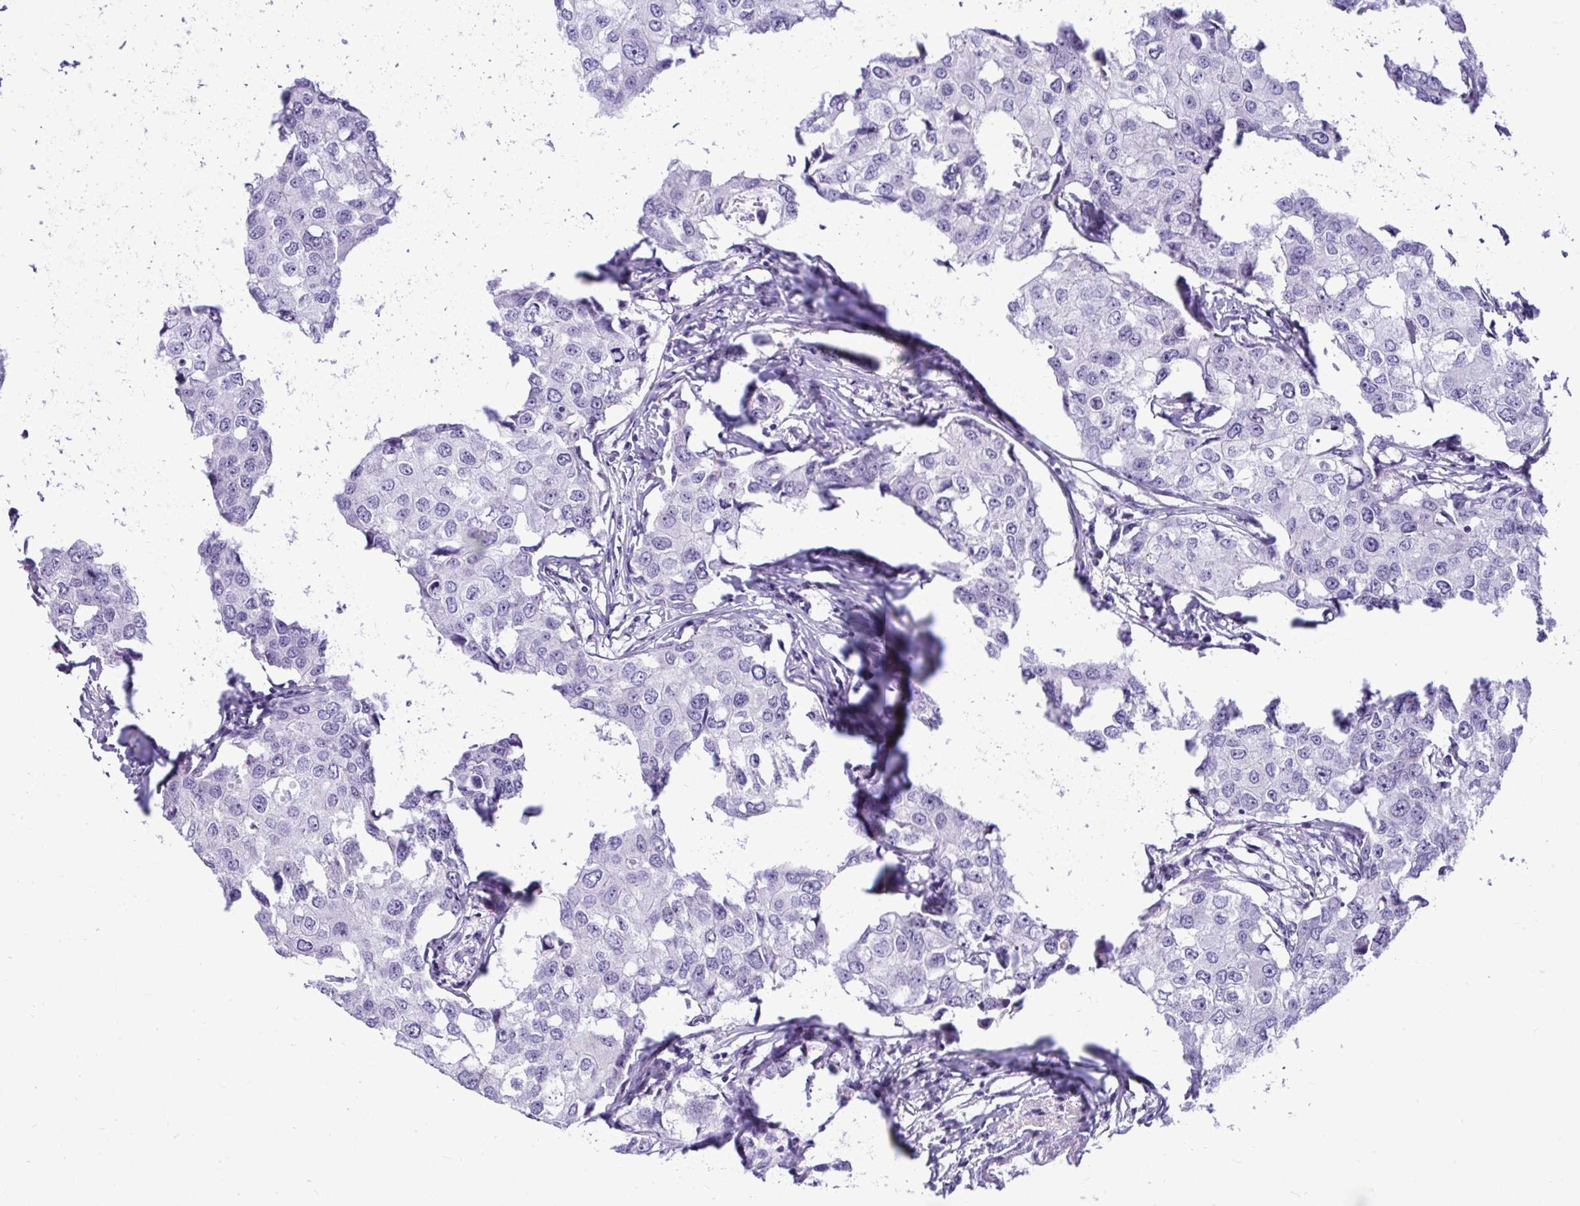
{"staining": {"intensity": "negative", "quantity": "none", "location": "none"}, "tissue": "breast cancer", "cell_type": "Tumor cells", "image_type": "cancer", "snomed": [{"axis": "morphology", "description": "Duct carcinoma"}, {"axis": "topography", "description": "Breast"}], "caption": "Protein analysis of infiltrating ductal carcinoma (breast) reveals no significant positivity in tumor cells. (Brightfield microscopy of DAB immunohistochemistry (IHC) at high magnification).", "gene": "NIFK", "patient": {"sex": "female", "age": 27}}